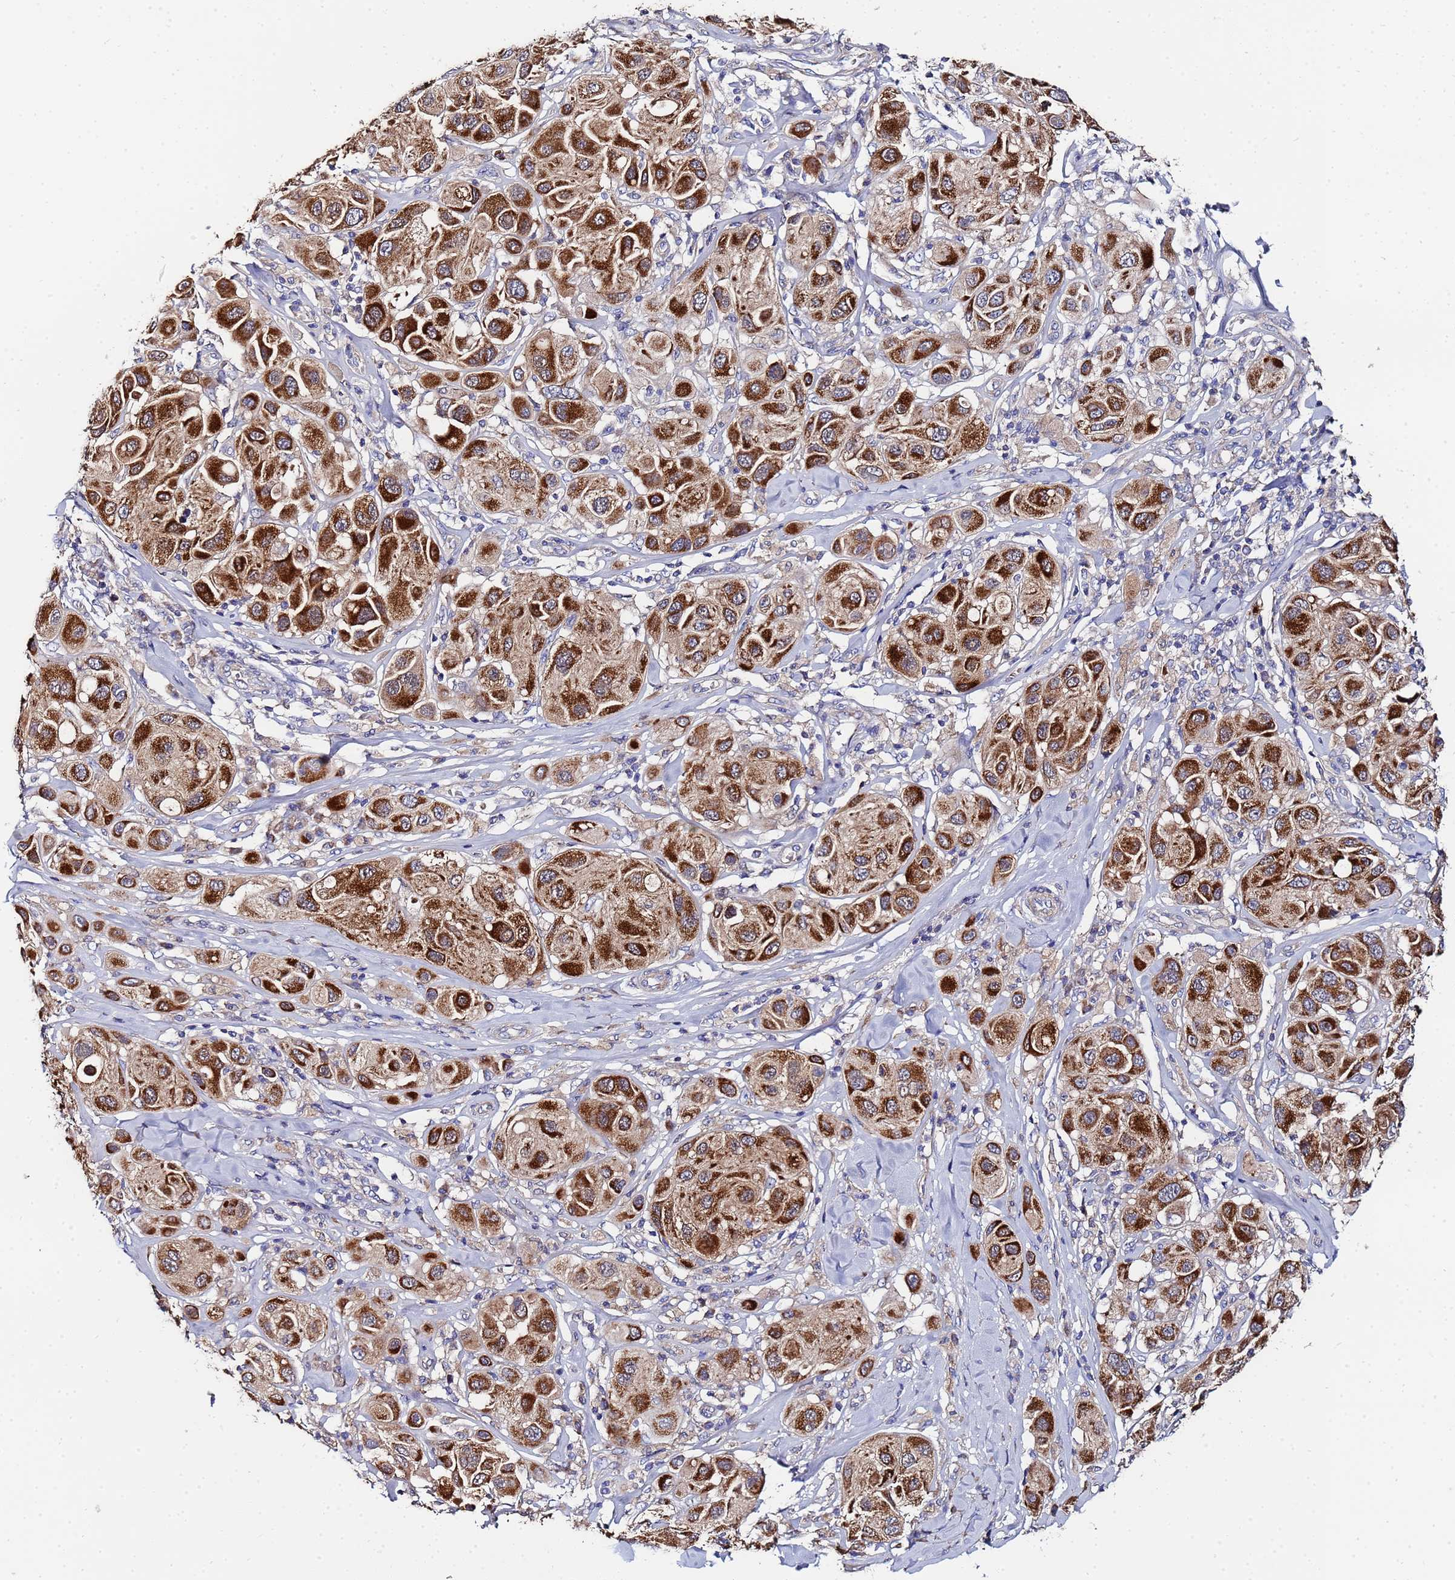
{"staining": {"intensity": "strong", "quantity": ">75%", "location": "cytoplasmic/membranous"}, "tissue": "melanoma", "cell_type": "Tumor cells", "image_type": "cancer", "snomed": [{"axis": "morphology", "description": "Malignant melanoma, Metastatic site"}, {"axis": "topography", "description": "Skin"}], "caption": "This histopathology image shows immunohistochemistry staining of human melanoma, with high strong cytoplasmic/membranous staining in approximately >75% of tumor cells.", "gene": "FAHD2A", "patient": {"sex": "male", "age": 41}}